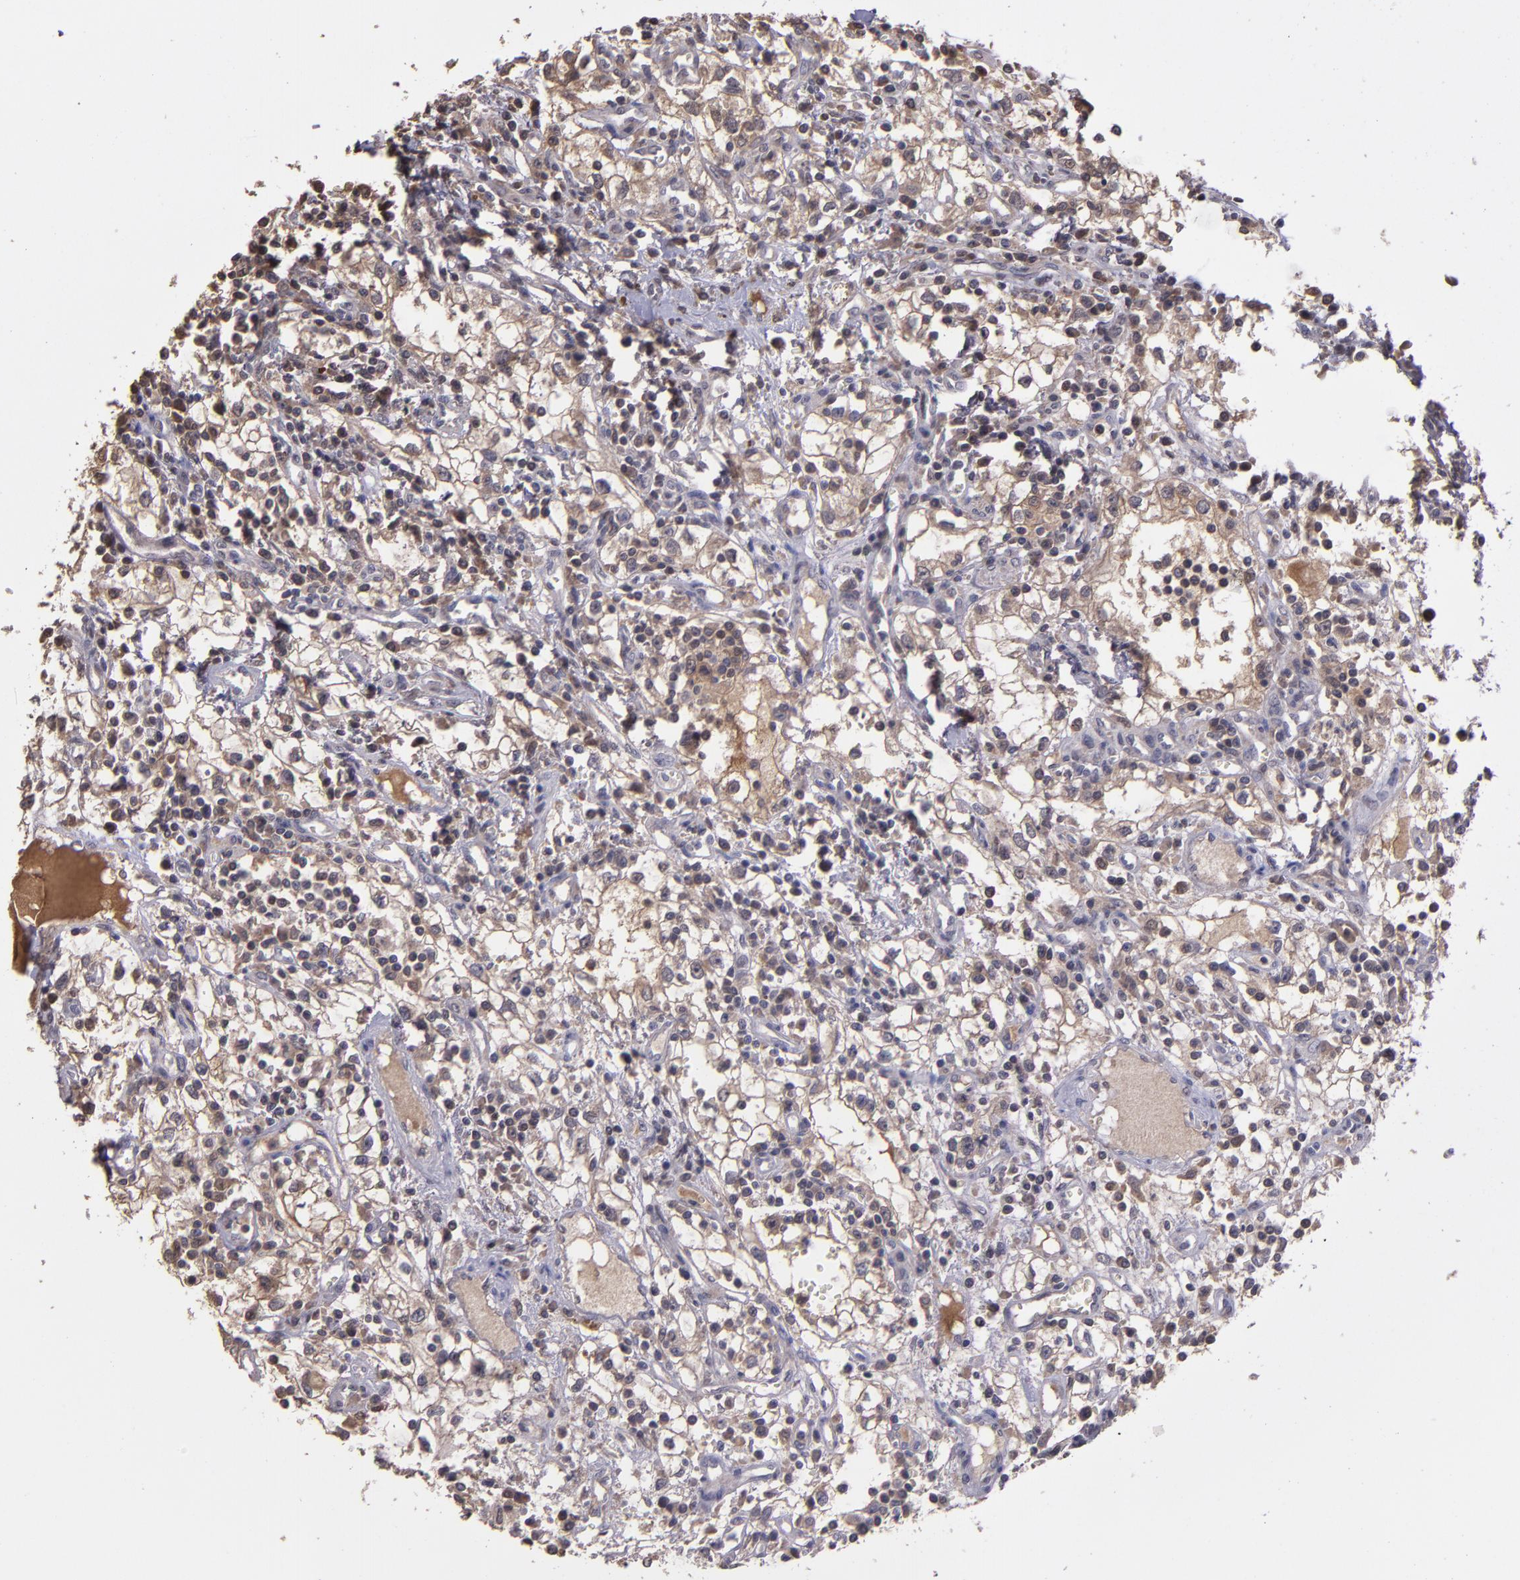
{"staining": {"intensity": "moderate", "quantity": "25%-75%", "location": "cytoplasmic/membranous"}, "tissue": "renal cancer", "cell_type": "Tumor cells", "image_type": "cancer", "snomed": [{"axis": "morphology", "description": "Adenocarcinoma, NOS"}, {"axis": "topography", "description": "Kidney"}], "caption": "Approximately 25%-75% of tumor cells in human renal cancer (adenocarcinoma) reveal moderate cytoplasmic/membranous protein positivity as visualized by brown immunohistochemical staining.", "gene": "SERPINF2", "patient": {"sex": "male", "age": 82}}